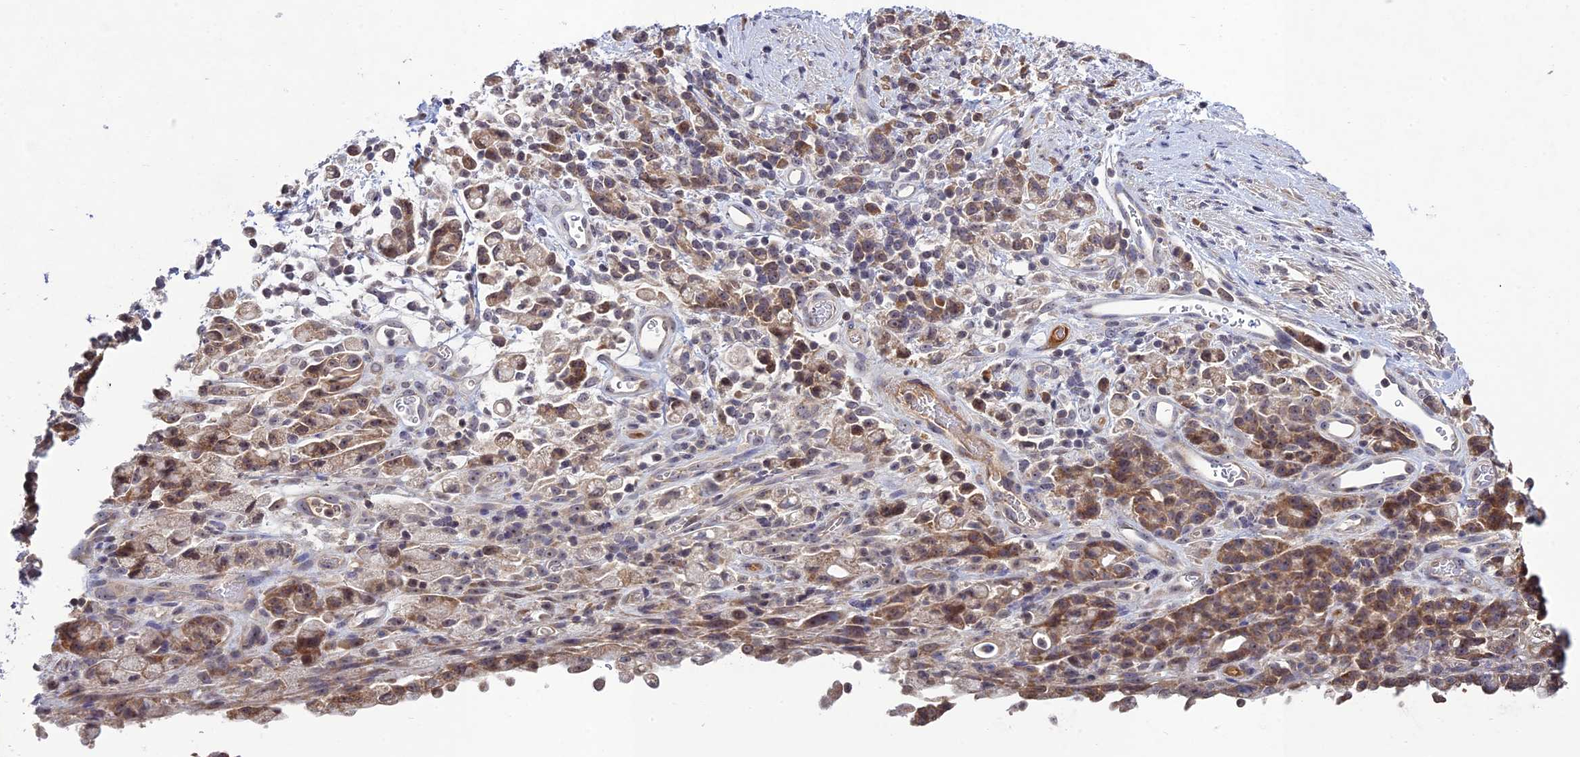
{"staining": {"intensity": "moderate", "quantity": ">75%", "location": "cytoplasmic/membranous"}, "tissue": "stomach cancer", "cell_type": "Tumor cells", "image_type": "cancer", "snomed": [{"axis": "morphology", "description": "Adenocarcinoma, NOS"}, {"axis": "topography", "description": "Stomach"}], "caption": "This micrograph shows stomach adenocarcinoma stained with immunohistochemistry (IHC) to label a protein in brown. The cytoplasmic/membranous of tumor cells show moderate positivity for the protein. Nuclei are counter-stained blue.", "gene": "CHST5", "patient": {"sex": "female", "age": 60}}